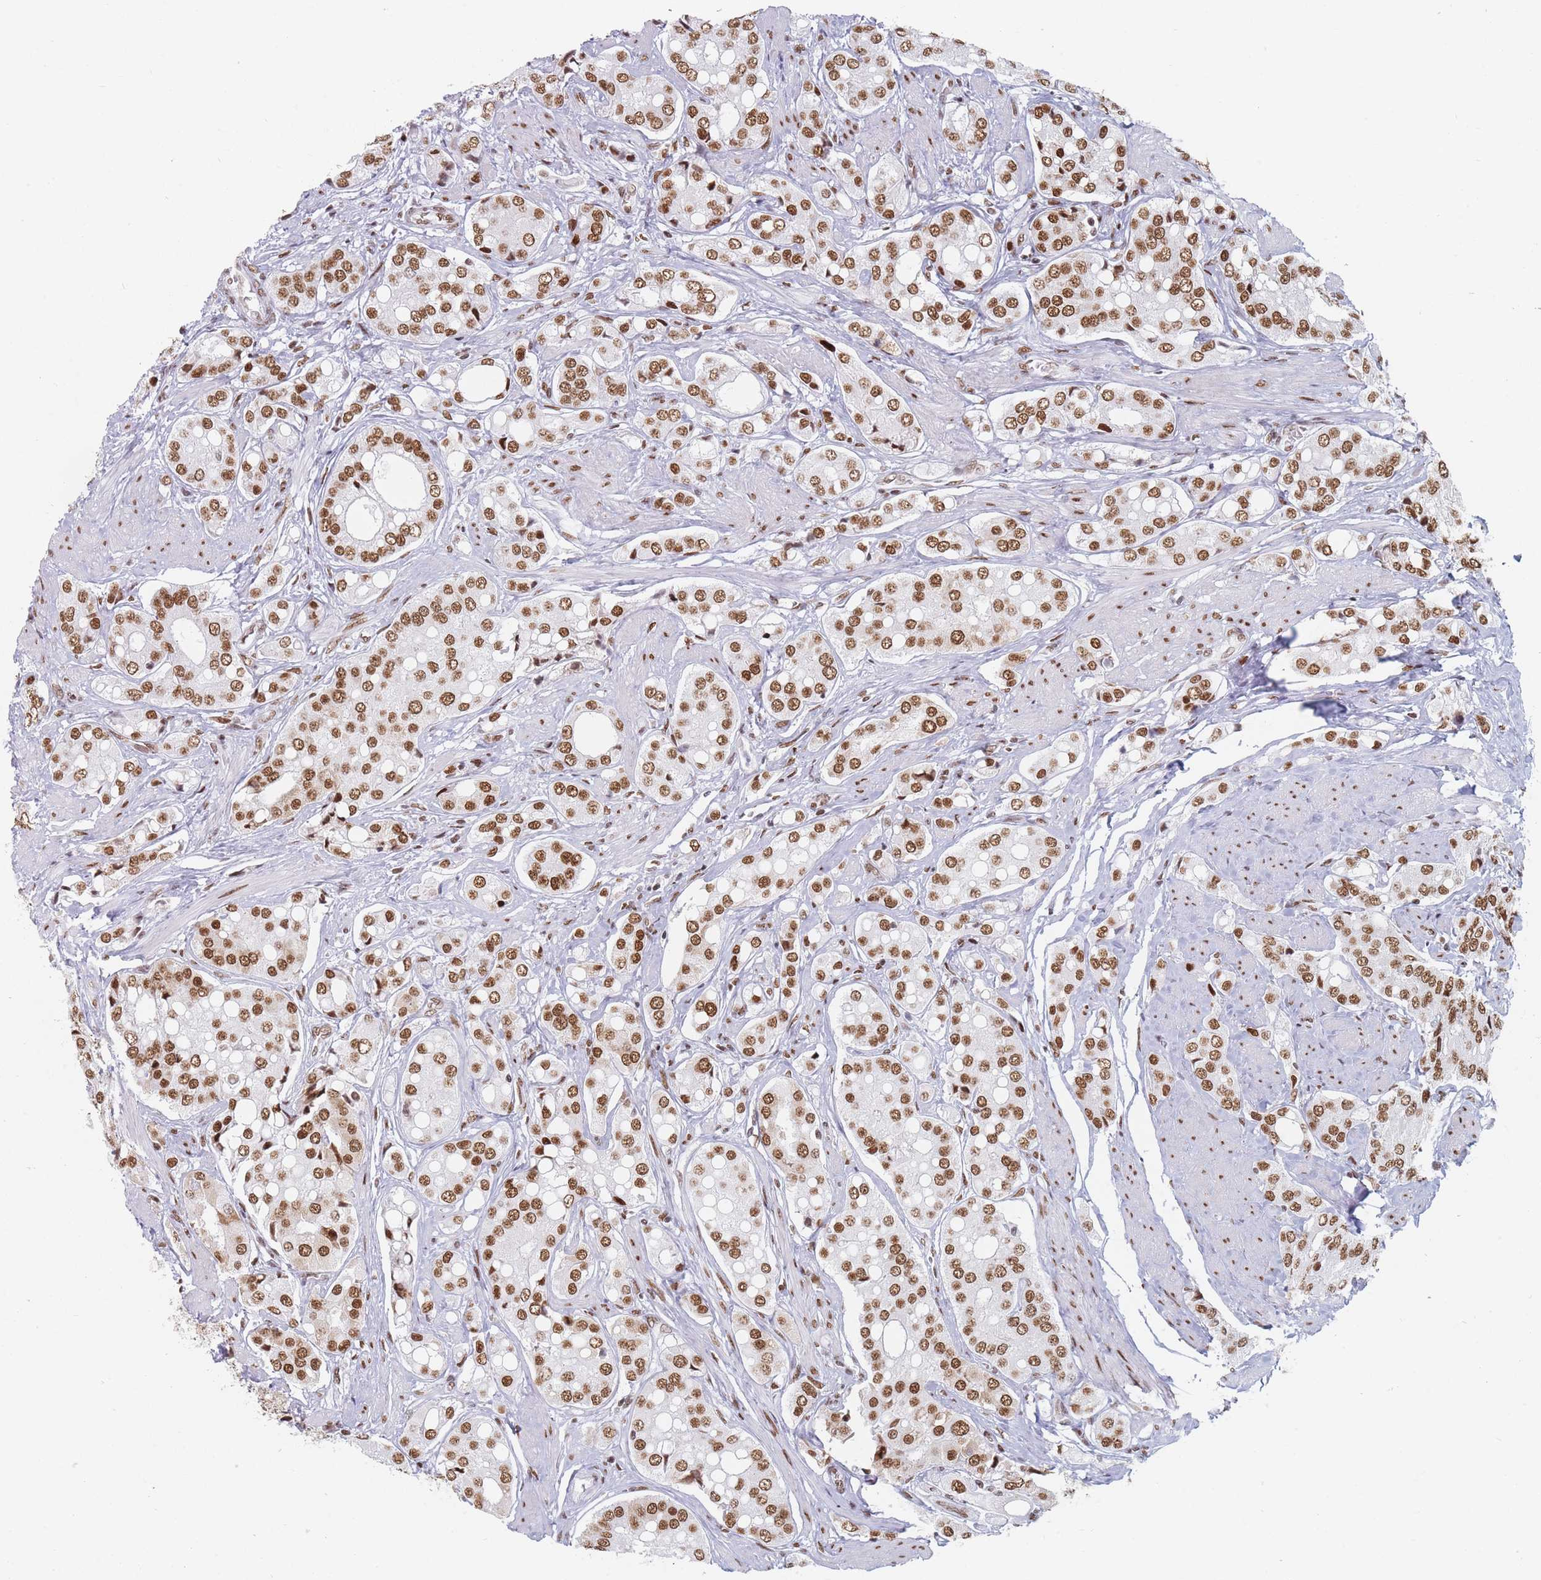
{"staining": {"intensity": "moderate", "quantity": ">75%", "location": "nuclear"}, "tissue": "prostate cancer", "cell_type": "Tumor cells", "image_type": "cancer", "snomed": [{"axis": "morphology", "description": "Adenocarcinoma, High grade"}, {"axis": "topography", "description": "Prostate"}], "caption": "Immunohistochemistry image of neoplastic tissue: human adenocarcinoma (high-grade) (prostate) stained using immunohistochemistry (IHC) exhibits medium levels of moderate protein expression localized specifically in the nuclear of tumor cells, appearing as a nuclear brown color.", "gene": "SAFB2", "patient": {"sex": "male", "age": 71}}